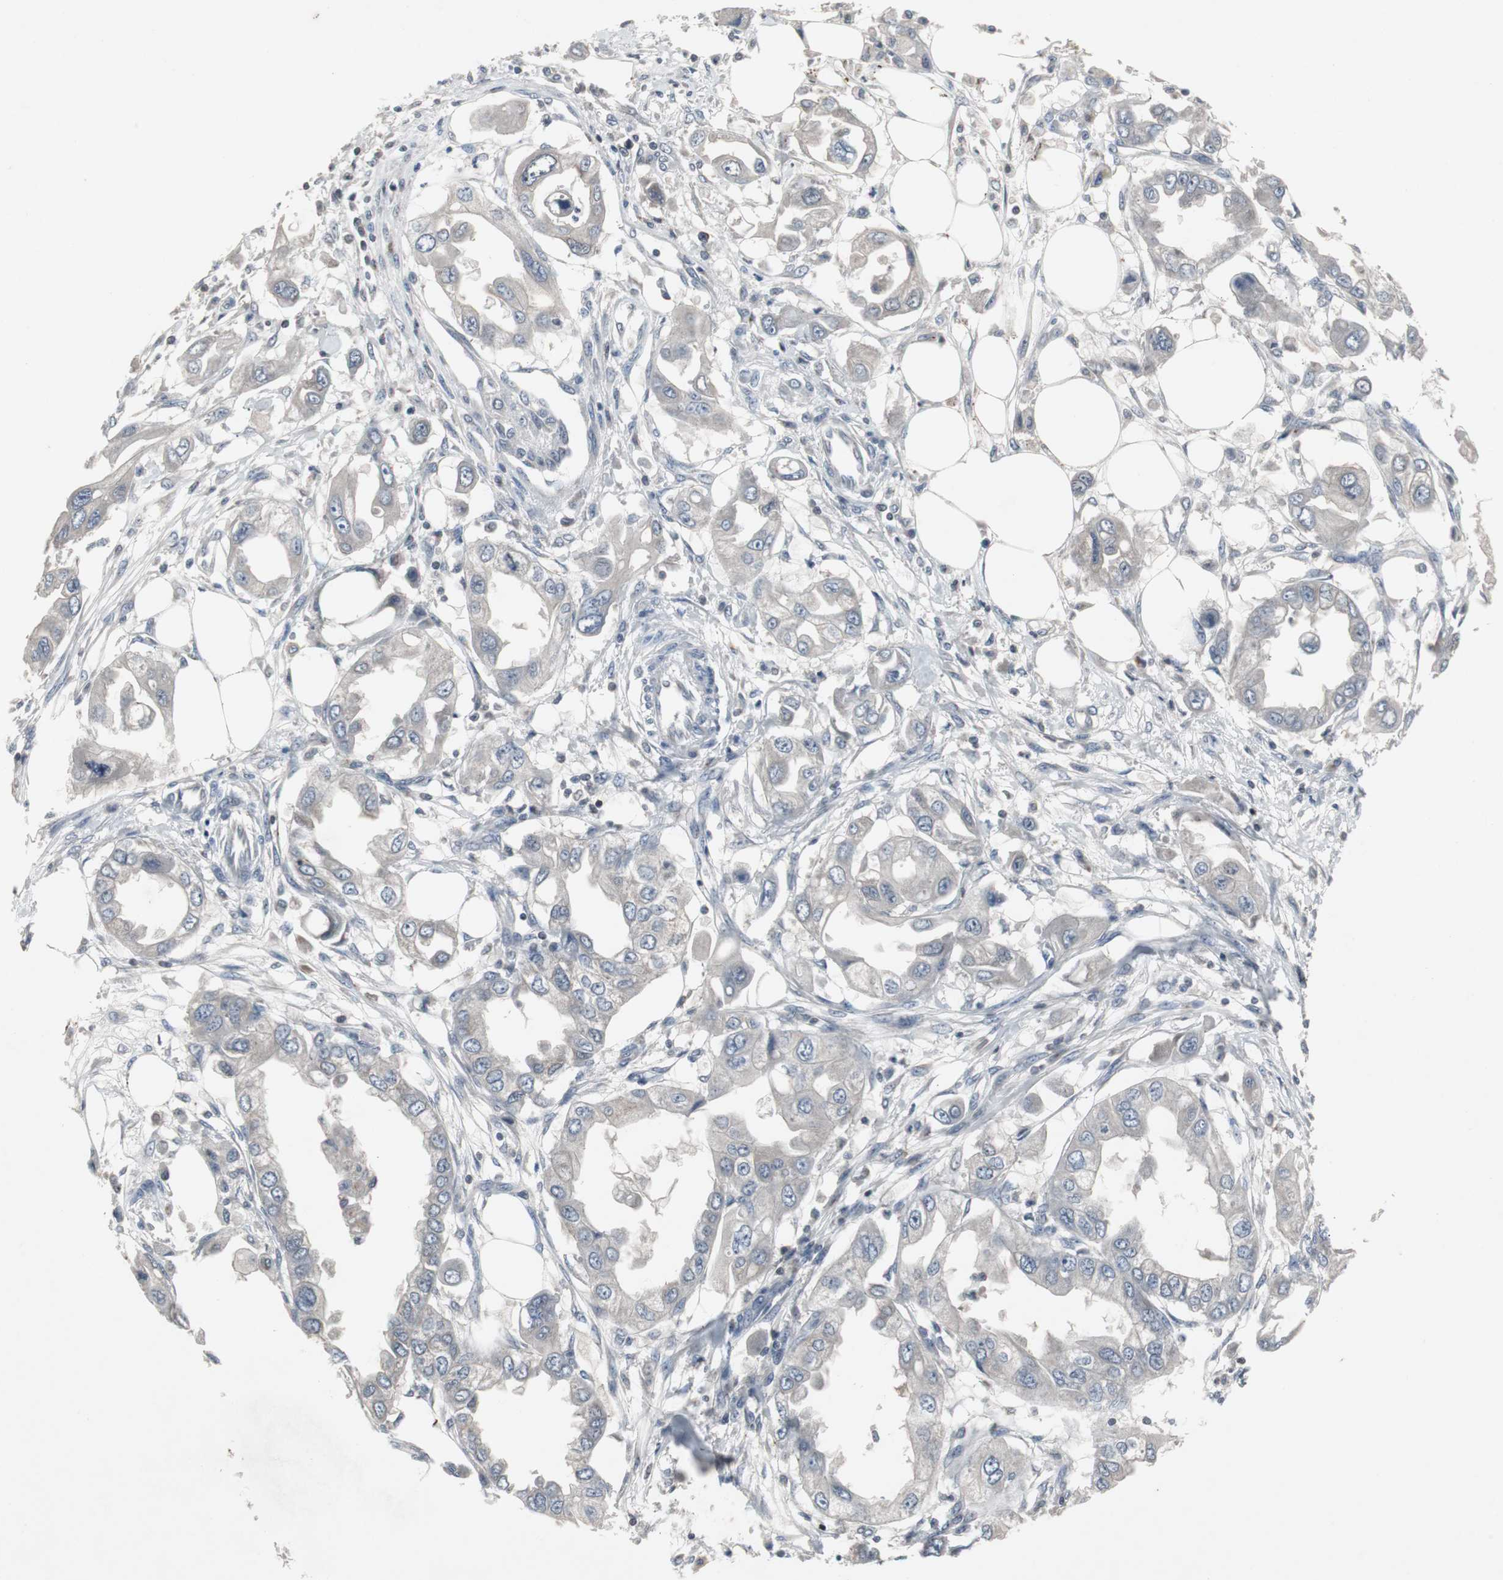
{"staining": {"intensity": "negative", "quantity": "none", "location": "none"}, "tissue": "endometrial cancer", "cell_type": "Tumor cells", "image_type": "cancer", "snomed": [{"axis": "morphology", "description": "Adenocarcinoma, NOS"}, {"axis": "topography", "description": "Endometrium"}], "caption": "The image shows no significant staining in tumor cells of endometrial cancer (adenocarcinoma).", "gene": "ZNF396", "patient": {"sex": "female", "age": 67}}